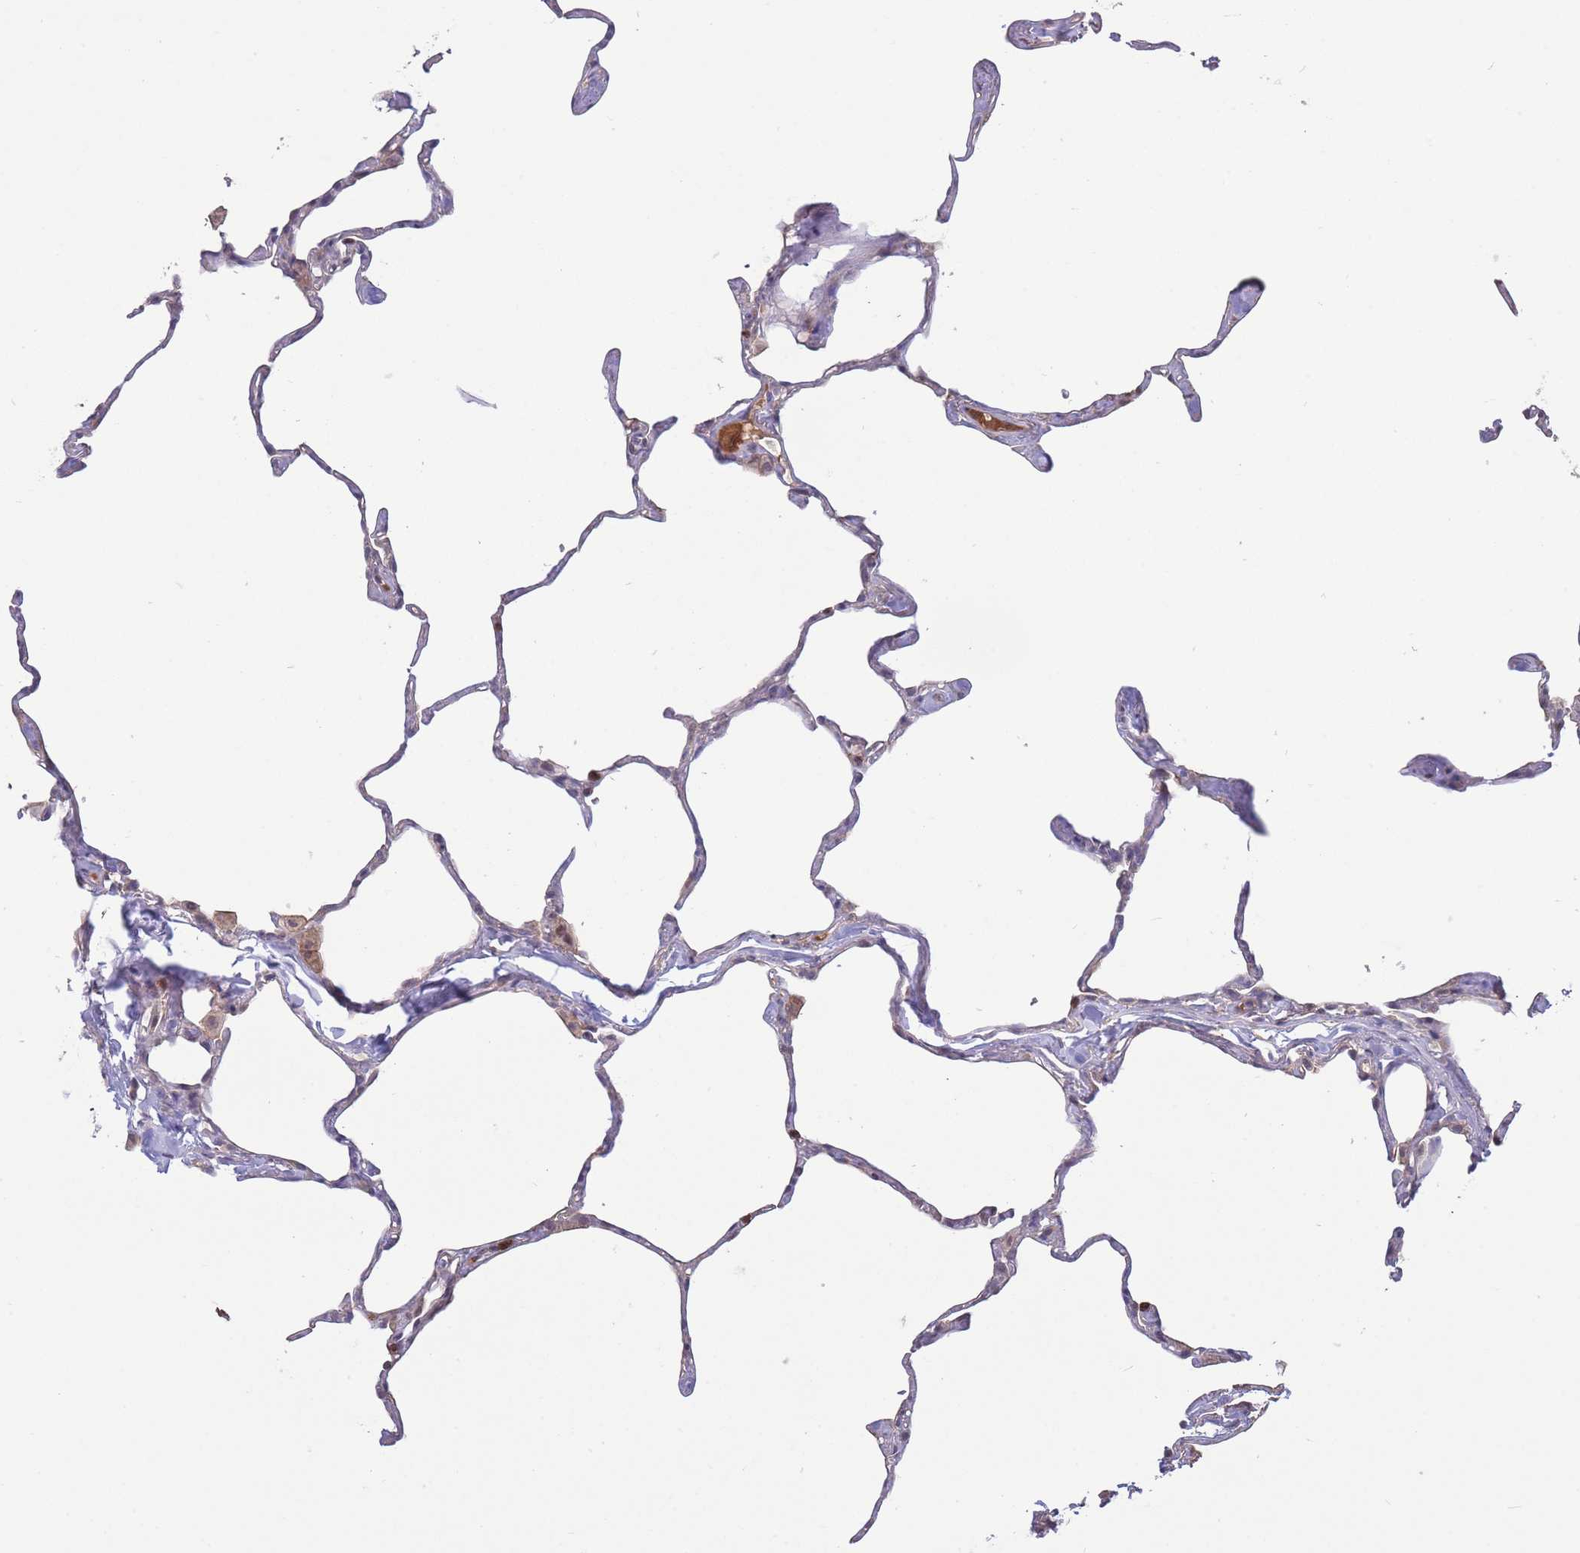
{"staining": {"intensity": "weak", "quantity": "<25%", "location": "cytoplasmic/membranous"}, "tissue": "lung", "cell_type": "Alveolar cells", "image_type": "normal", "snomed": [{"axis": "morphology", "description": "Normal tissue, NOS"}, {"axis": "topography", "description": "Lung"}], "caption": "IHC image of normal lung: lung stained with DAB (3,3'-diaminobenzidine) displays no significant protein positivity in alveolar cells.", "gene": "ZNF304", "patient": {"sex": "male", "age": 65}}